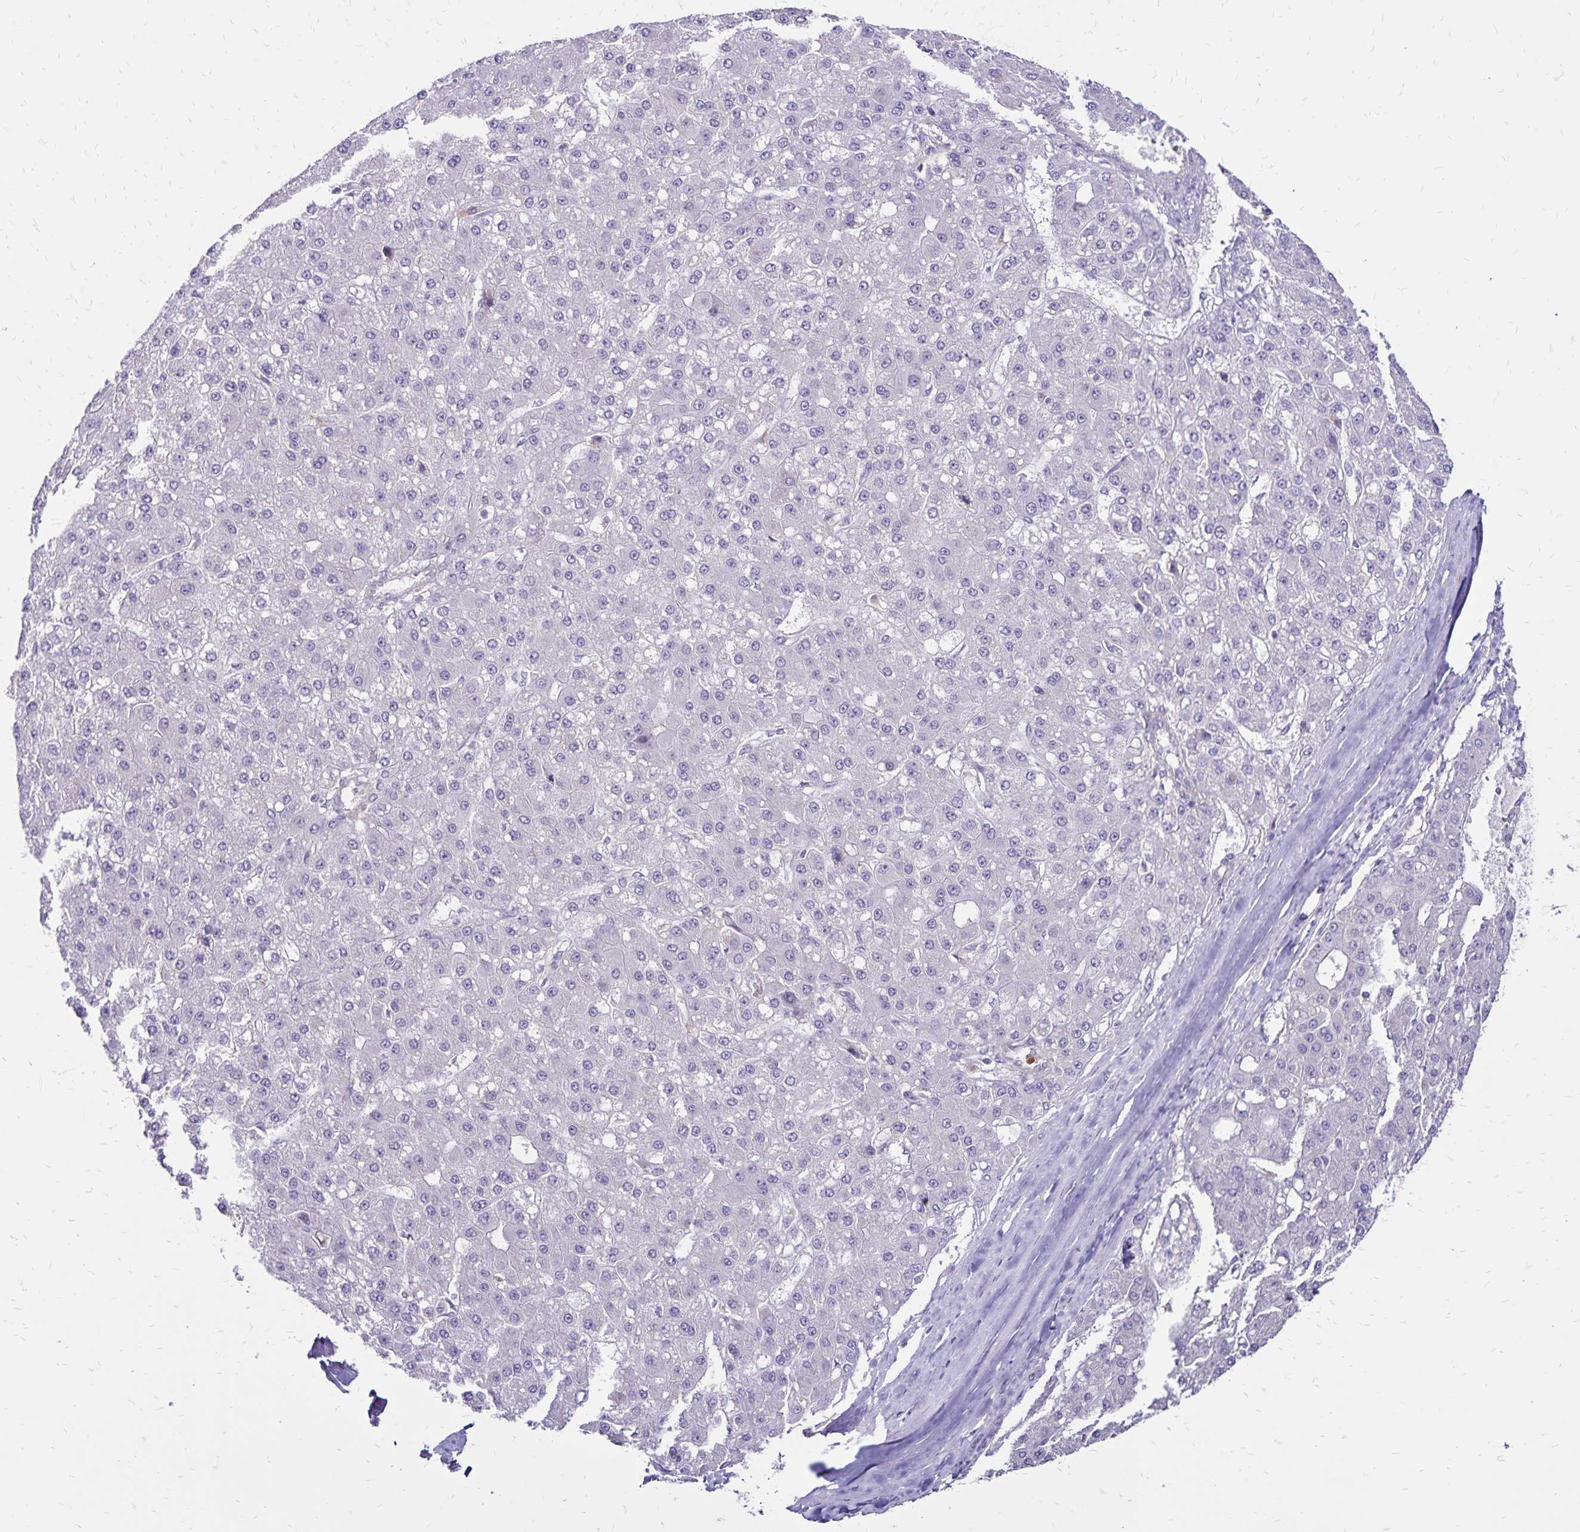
{"staining": {"intensity": "weak", "quantity": "<25%", "location": "cytoplasmic/membranous"}, "tissue": "liver cancer", "cell_type": "Tumor cells", "image_type": "cancer", "snomed": [{"axis": "morphology", "description": "Carcinoma, Hepatocellular, NOS"}, {"axis": "topography", "description": "Liver"}], "caption": "An immunohistochemistry micrograph of liver cancer is shown. There is no staining in tumor cells of liver cancer.", "gene": "FSD1", "patient": {"sex": "male", "age": 67}}